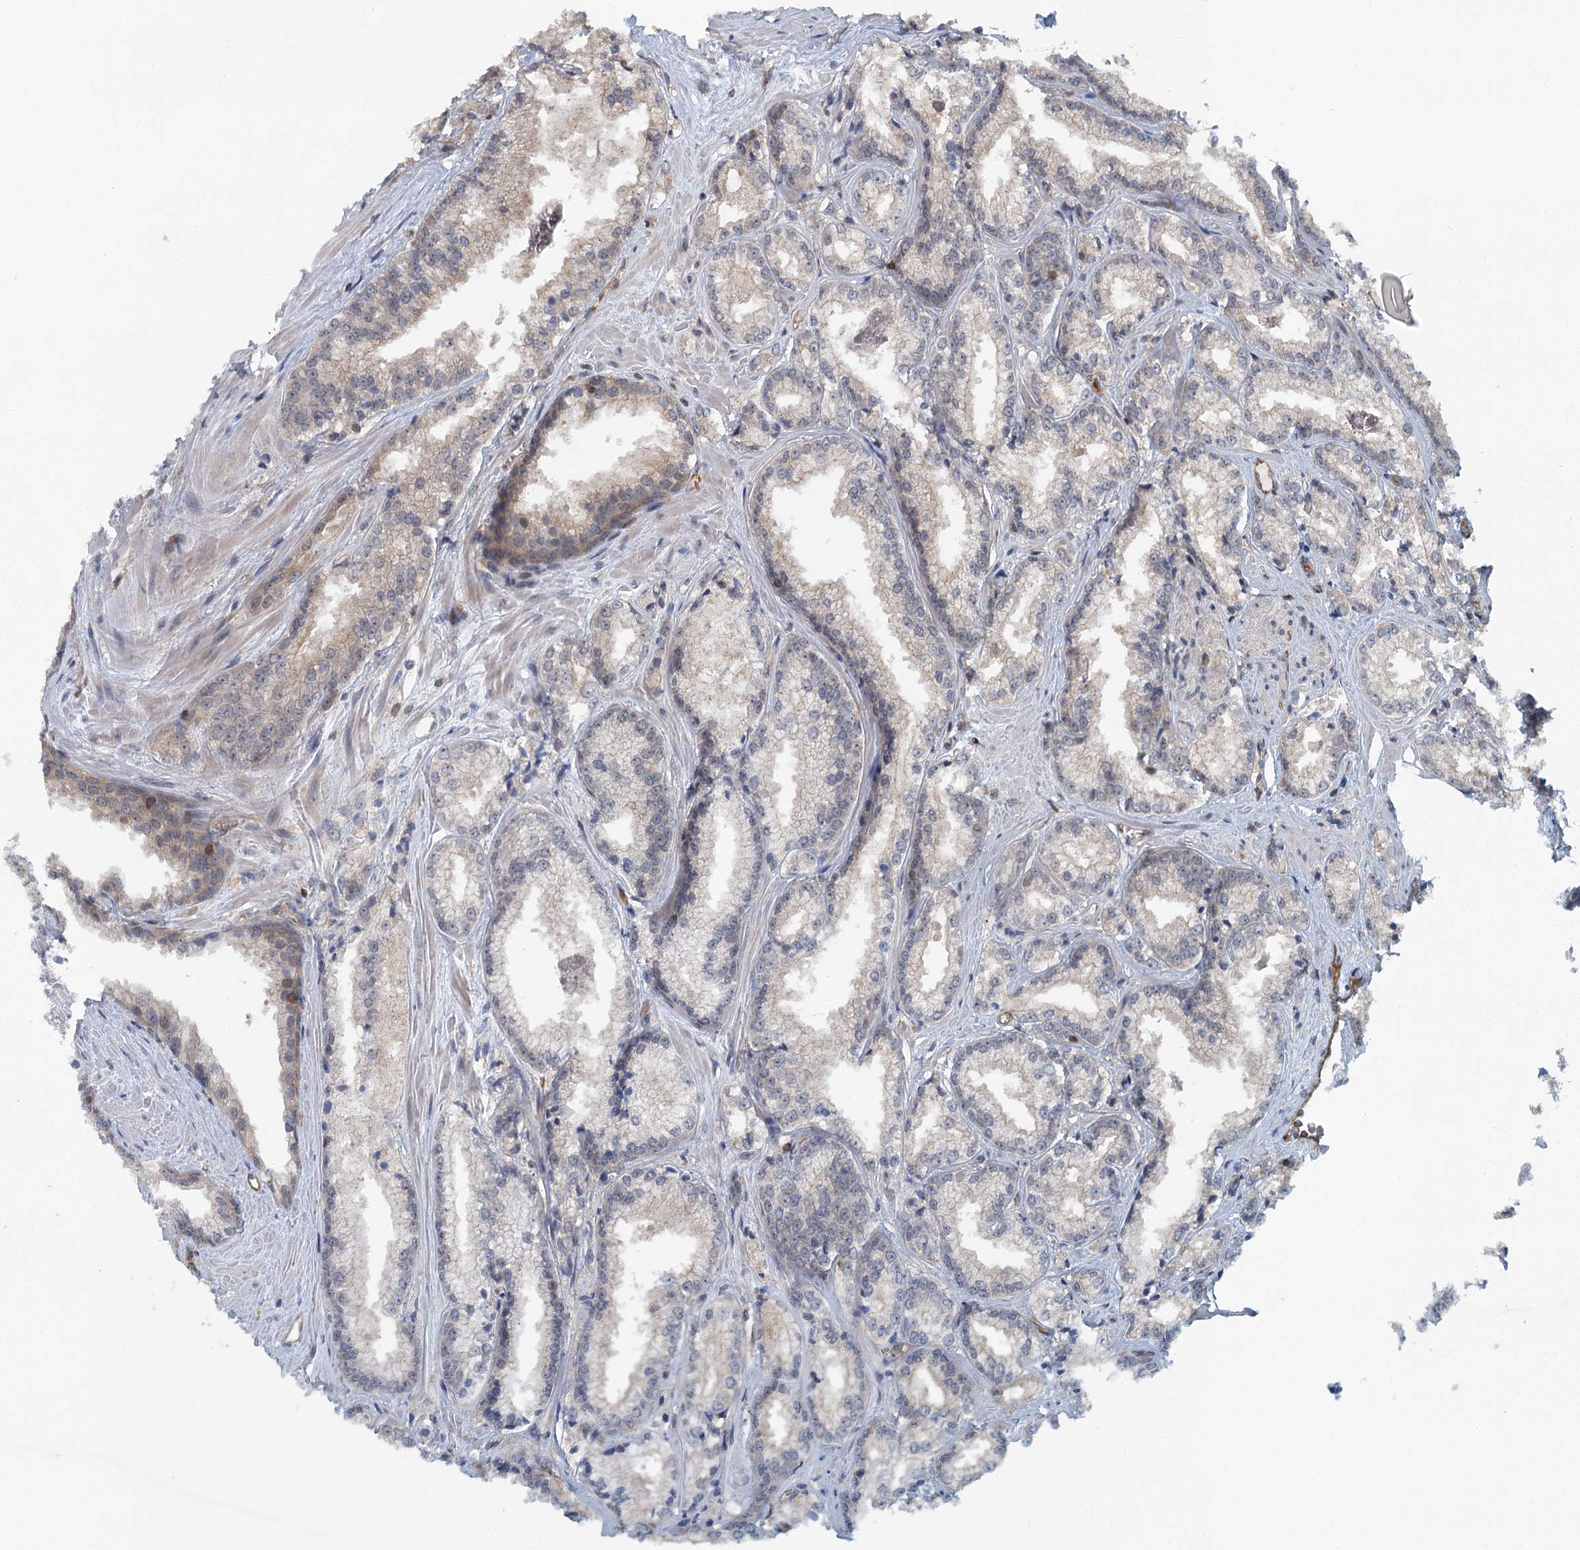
{"staining": {"intensity": "weak", "quantity": "<25%", "location": "cytoplasmic/membranous"}, "tissue": "prostate cancer", "cell_type": "Tumor cells", "image_type": "cancer", "snomed": [{"axis": "morphology", "description": "Adenocarcinoma, Low grade"}, {"axis": "topography", "description": "Prostate"}], "caption": "Micrograph shows no significant protein expression in tumor cells of adenocarcinoma (low-grade) (prostate).", "gene": "ZNF527", "patient": {"sex": "male", "age": 47}}